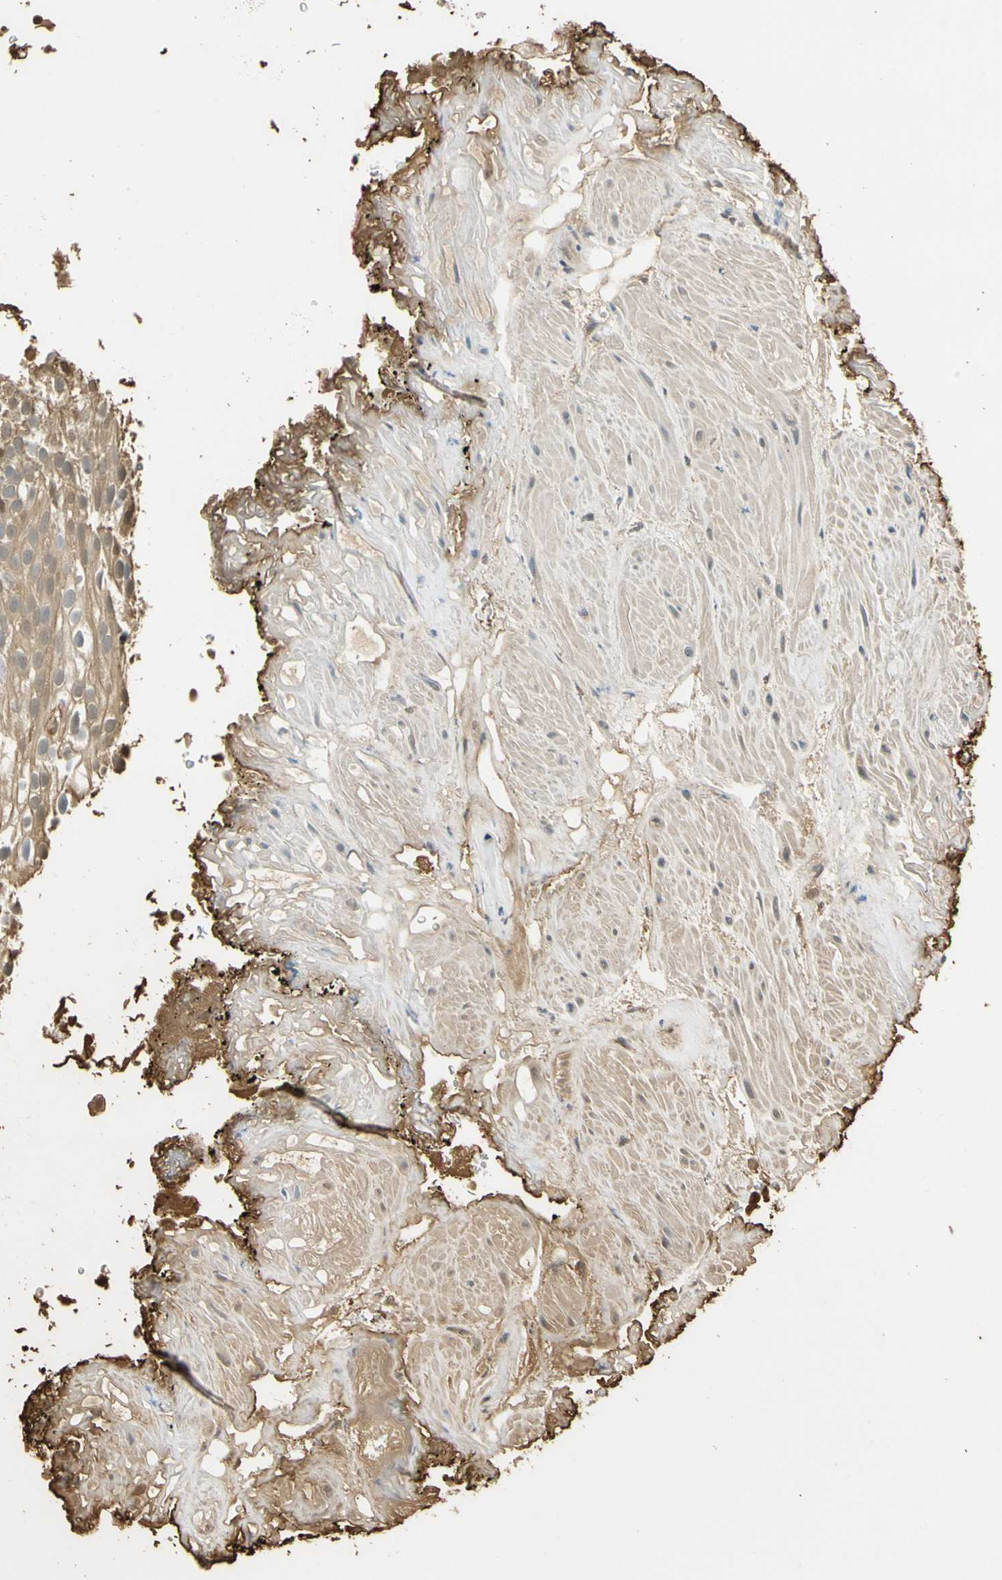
{"staining": {"intensity": "moderate", "quantity": ">75%", "location": "cytoplasmic/membranous,nuclear"}, "tissue": "urothelial cancer", "cell_type": "Tumor cells", "image_type": "cancer", "snomed": [{"axis": "morphology", "description": "Urothelial carcinoma, Low grade"}, {"axis": "topography", "description": "Urinary bladder"}], "caption": "Moderate cytoplasmic/membranous and nuclear positivity is appreciated in approximately >75% of tumor cells in urothelial carcinoma (low-grade).", "gene": "S100A6", "patient": {"sex": "male", "age": 78}}